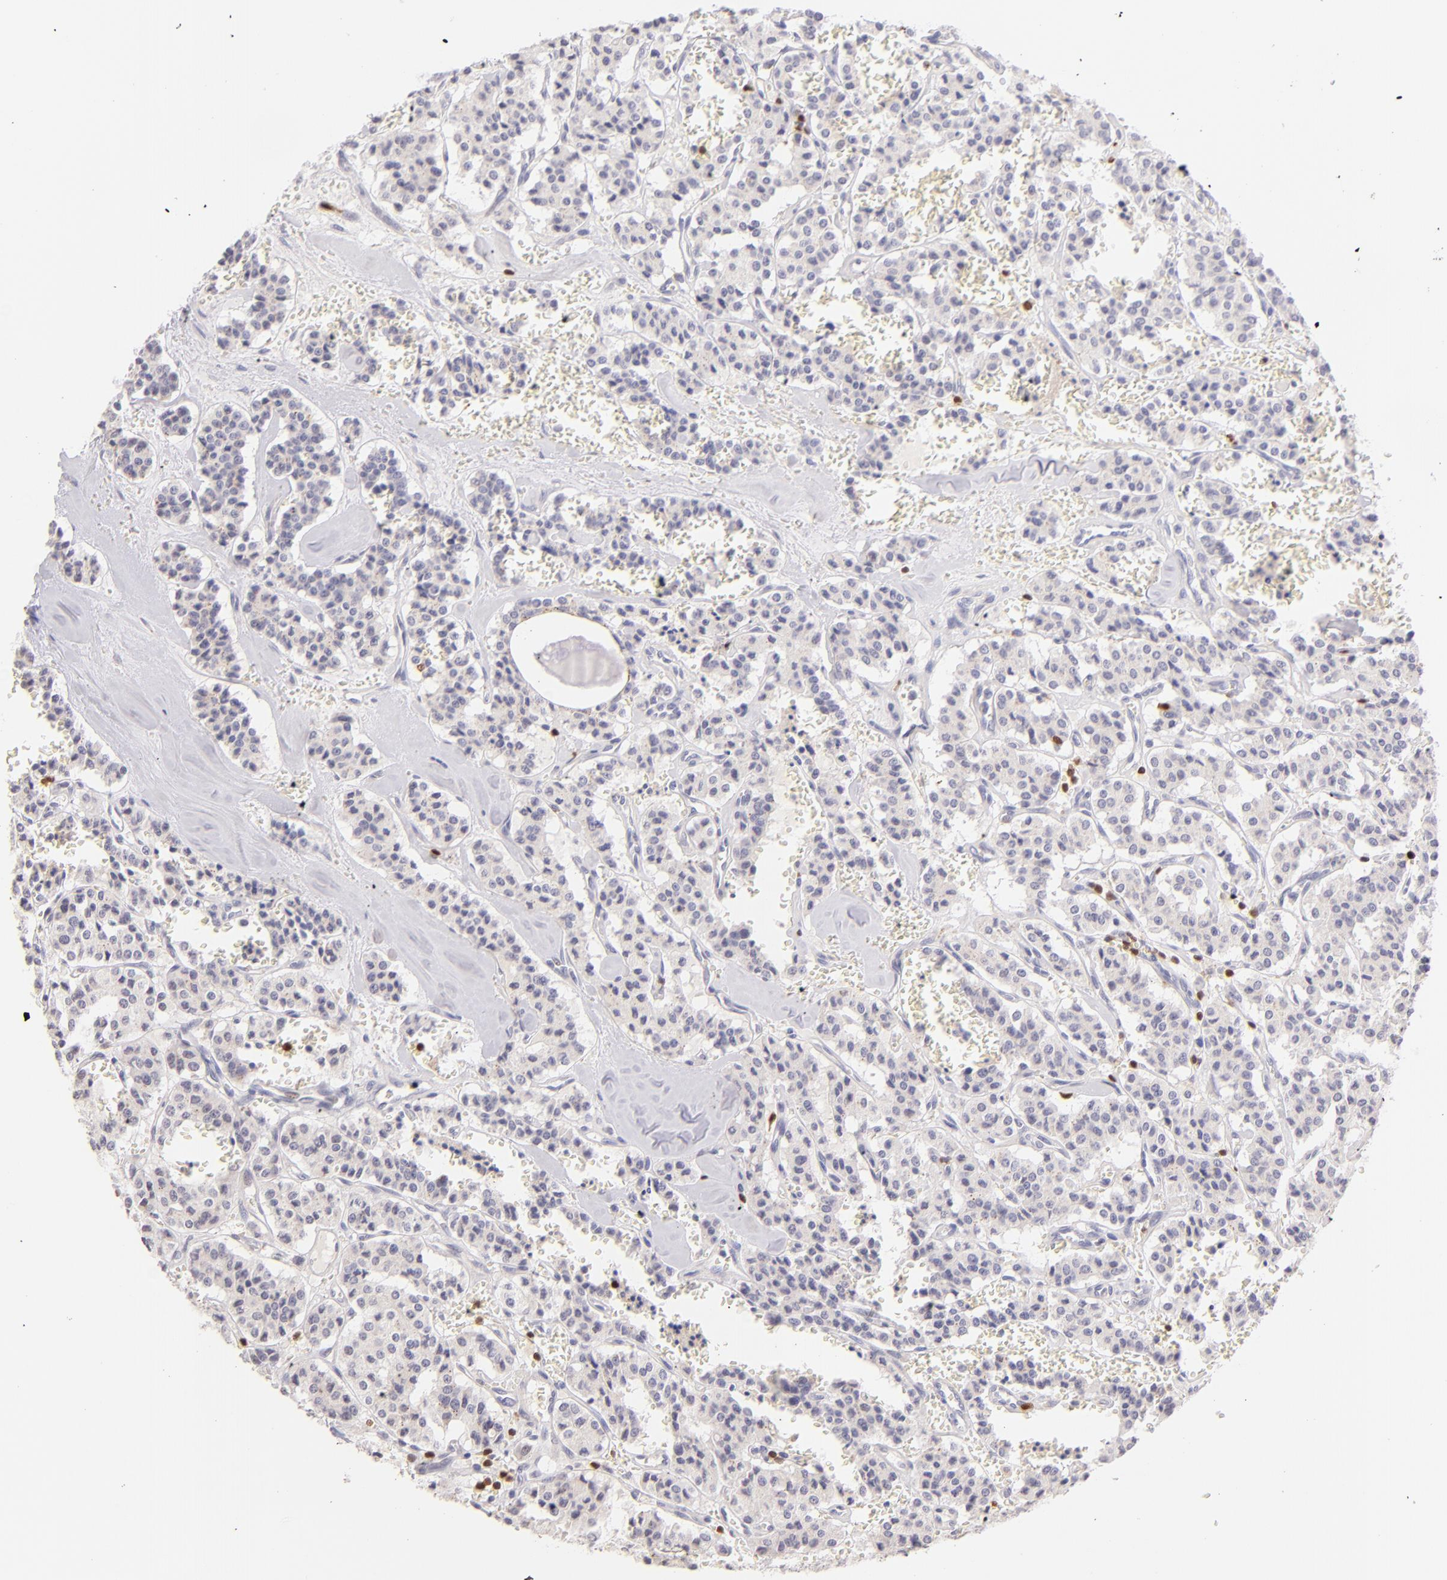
{"staining": {"intensity": "negative", "quantity": "none", "location": "none"}, "tissue": "carcinoid", "cell_type": "Tumor cells", "image_type": "cancer", "snomed": [{"axis": "morphology", "description": "Carcinoid, malignant, NOS"}, {"axis": "topography", "description": "Bronchus"}], "caption": "Human malignant carcinoid stained for a protein using immunohistochemistry (IHC) demonstrates no expression in tumor cells.", "gene": "ZAP70", "patient": {"sex": "male", "age": 55}}